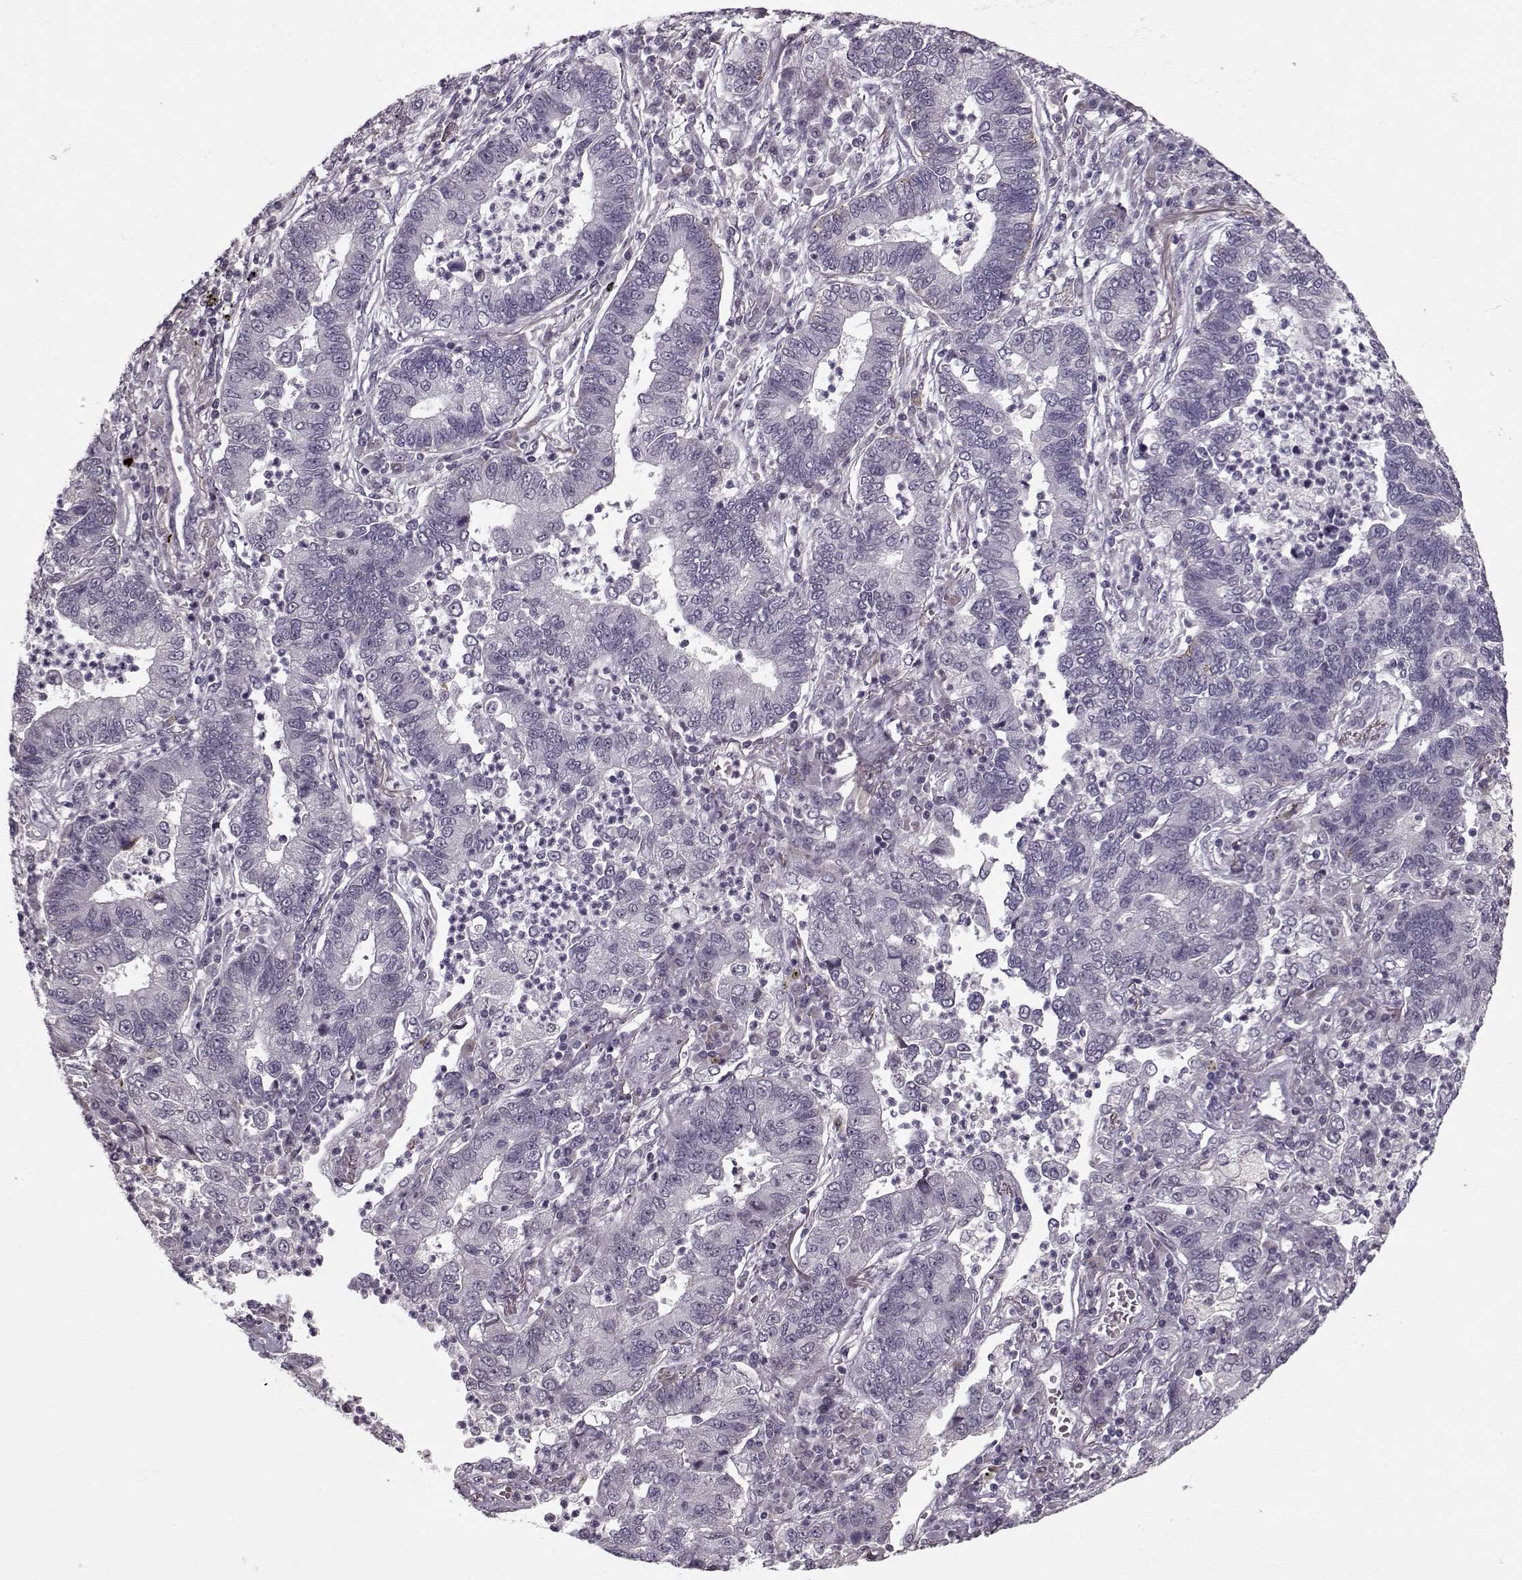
{"staining": {"intensity": "negative", "quantity": "none", "location": "none"}, "tissue": "lung cancer", "cell_type": "Tumor cells", "image_type": "cancer", "snomed": [{"axis": "morphology", "description": "Adenocarcinoma, NOS"}, {"axis": "topography", "description": "Lung"}], "caption": "Lung adenocarcinoma was stained to show a protein in brown. There is no significant positivity in tumor cells.", "gene": "DNAI3", "patient": {"sex": "female", "age": 57}}